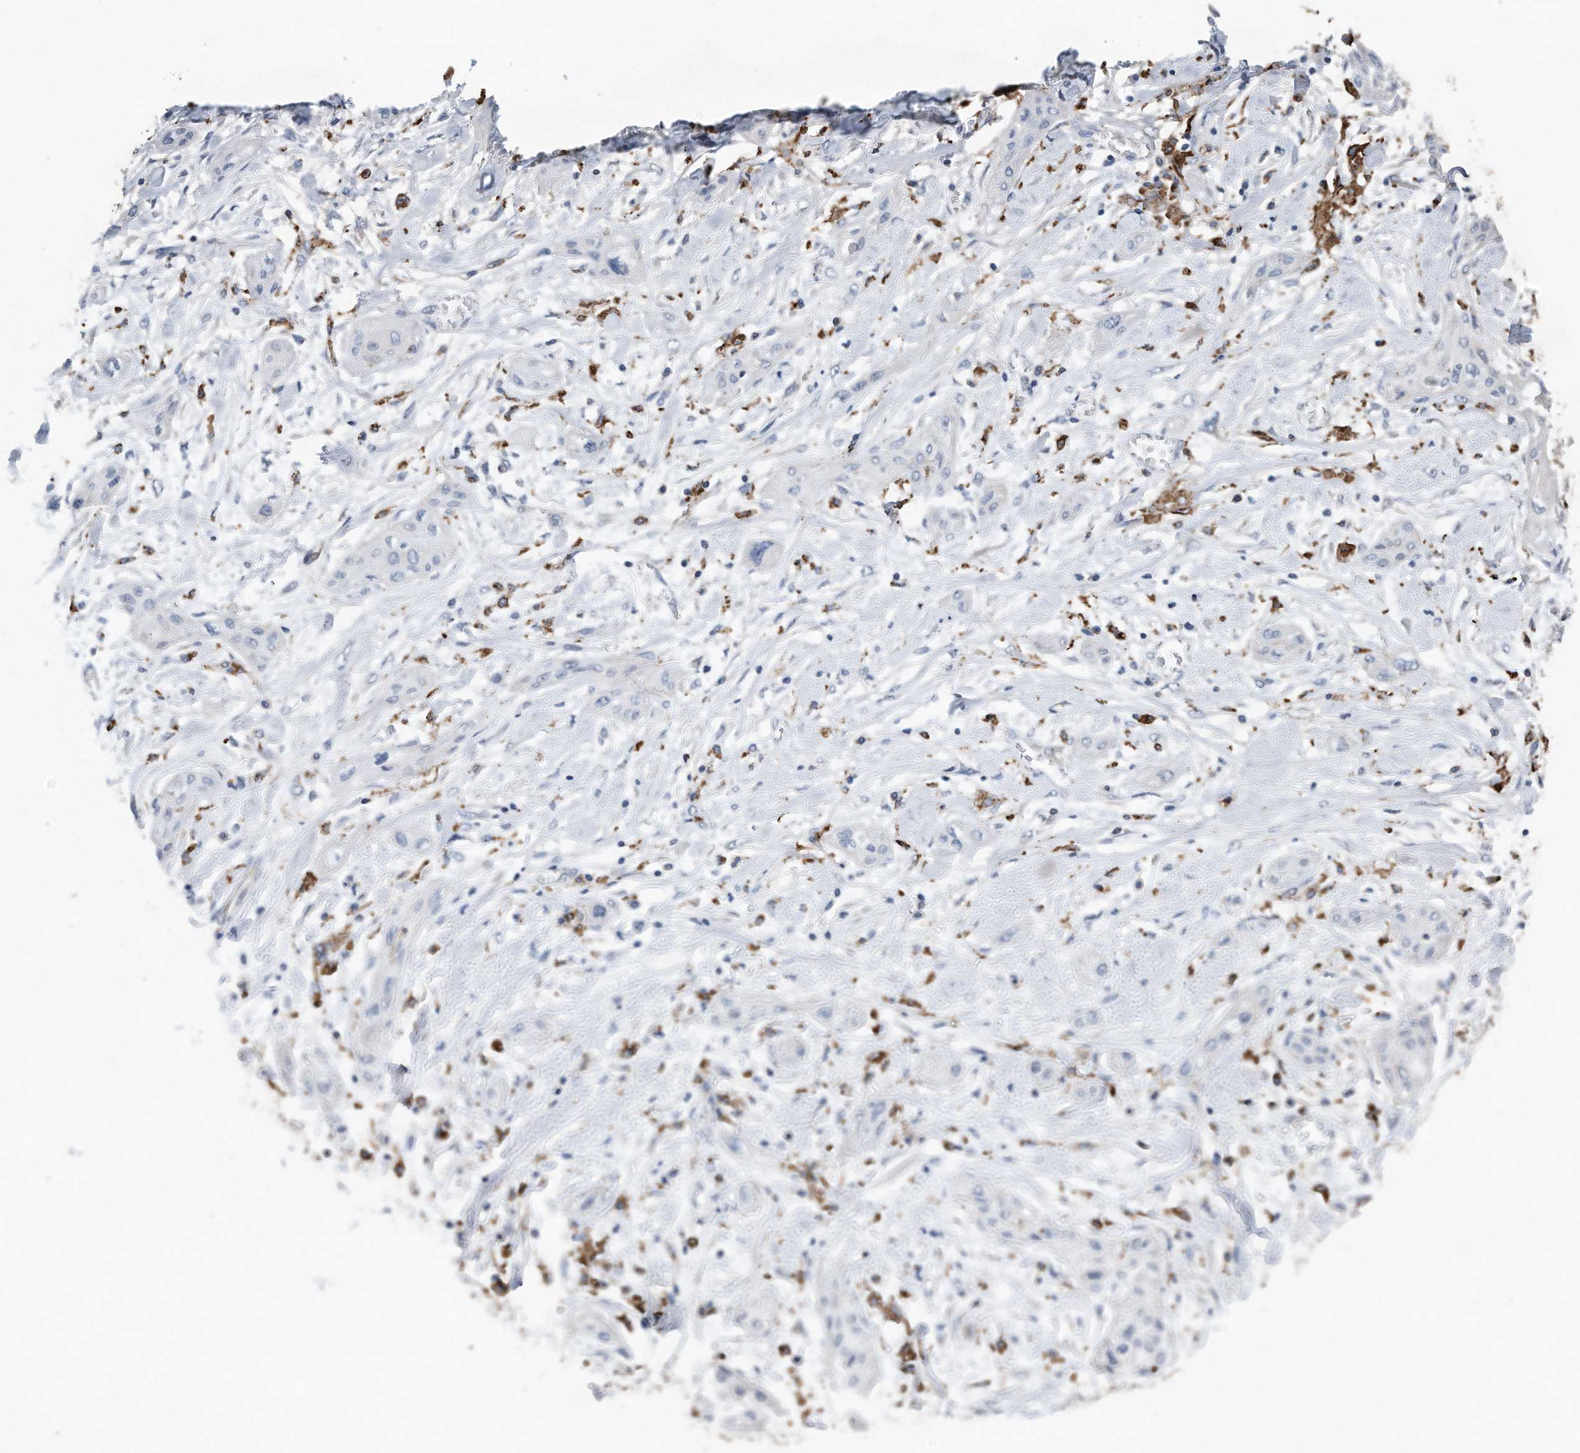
{"staining": {"intensity": "negative", "quantity": "none", "location": "none"}, "tissue": "lung cancer", "cell_type": "Tumor cells", "image_type": "cancer", "snomed": [{"axis": "morphology", "description": "Squamous cell carcinoma, NOS"}, {"axis": "topography", "description": "Lung"}], "caption": "Tumor cells are negative for protein expression in human lung squamous cell carcinoma.", "gene": "ZNF772", "patient": {"sex": "female", "age": 47}}